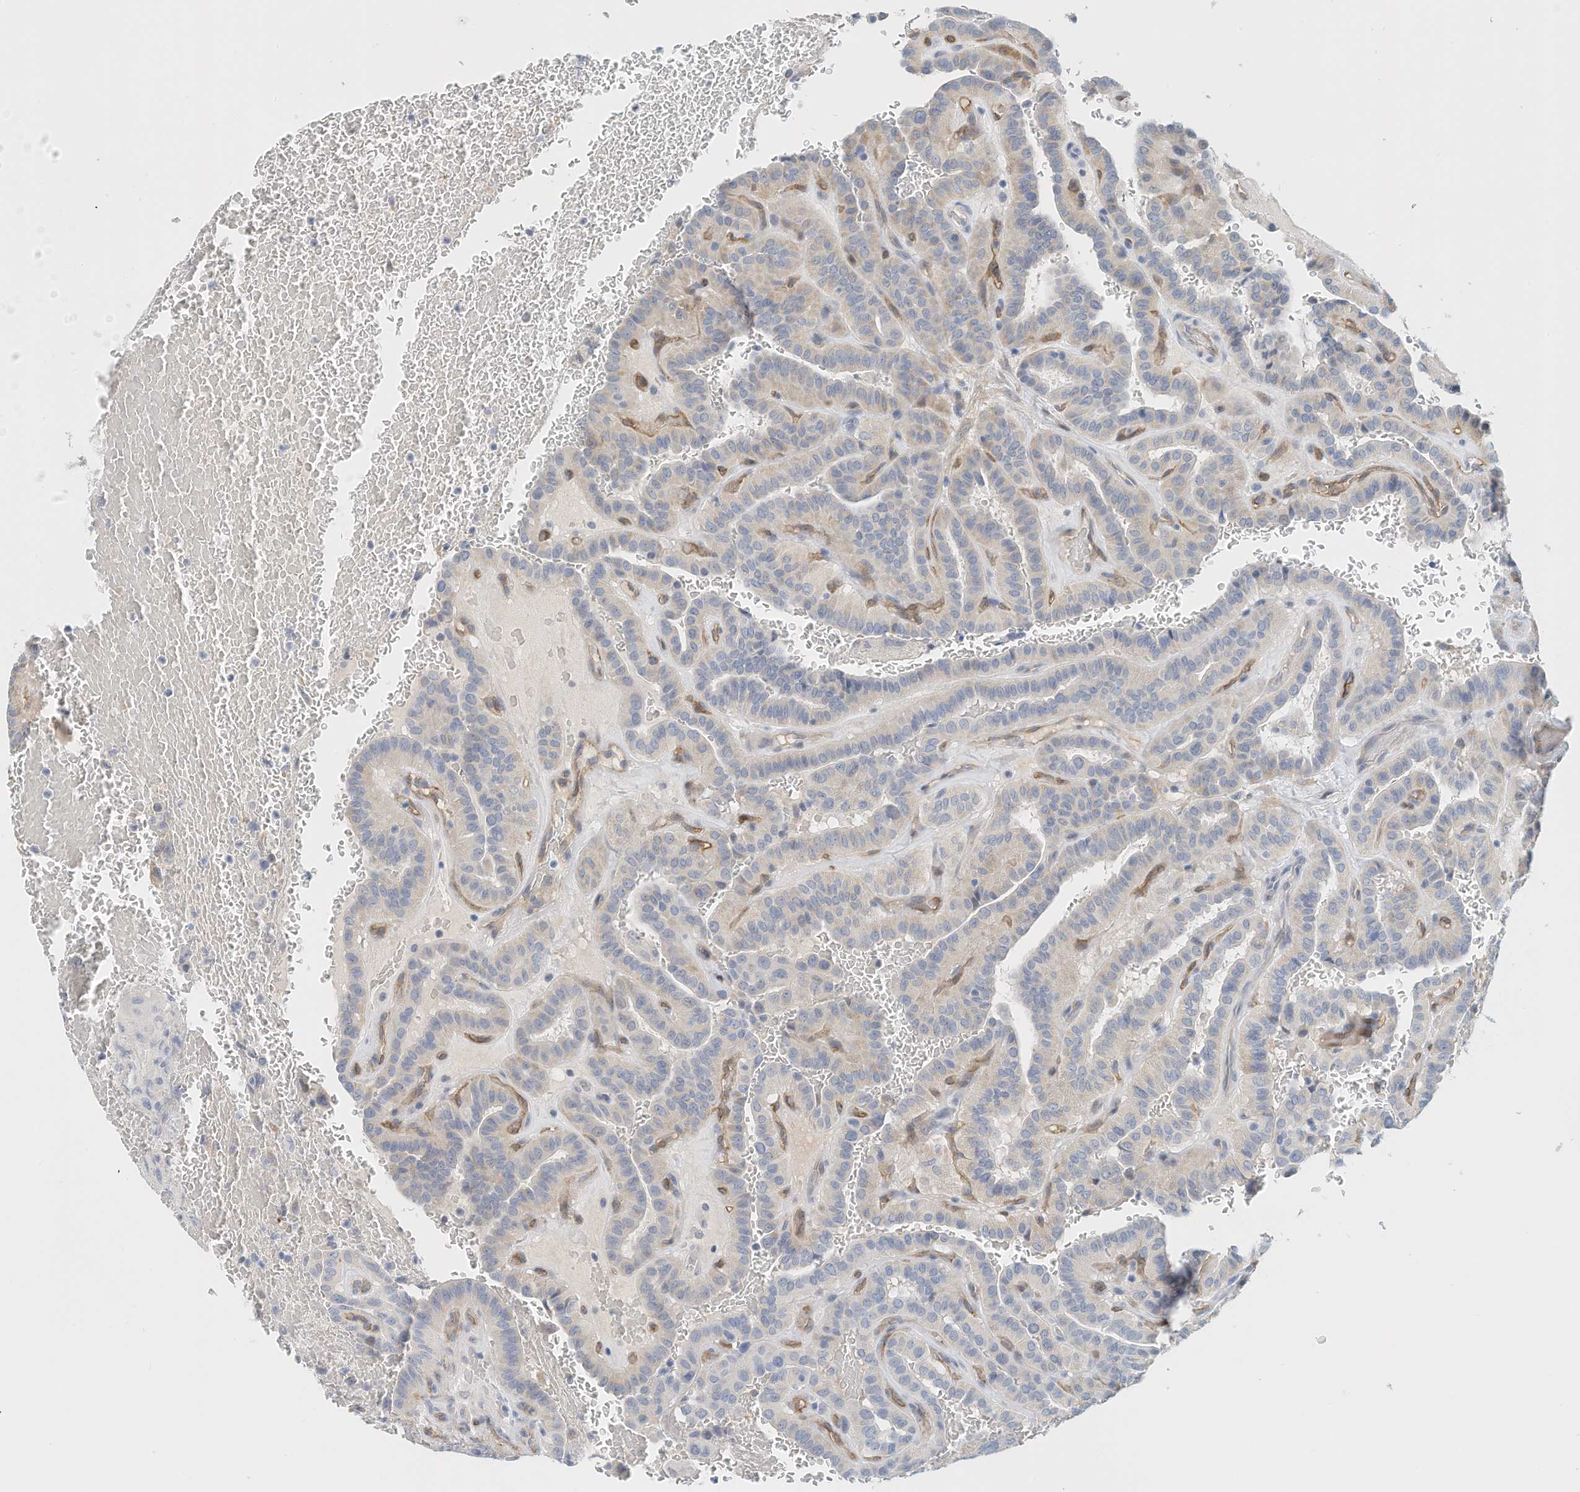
{"staining": {"intensity": "negative", "quantity": "none", "location": "none"}, "tissue": "thyroid cancer", "cell_type": "Tumor cells", "image_type": "cancer", "snomed": [{"axis": "morphology", "description": "Papillary adenocarcinoma, NOS"}, {"axis": "topography", "description": "Thyroid gland"}], "caption": "The micrograph reveals no significant positivity in tumor cells of thyroid papillary adenocarcinoma.", "gene": "ARHGAP28", "patient": {"sex": "male", "age": 77}}